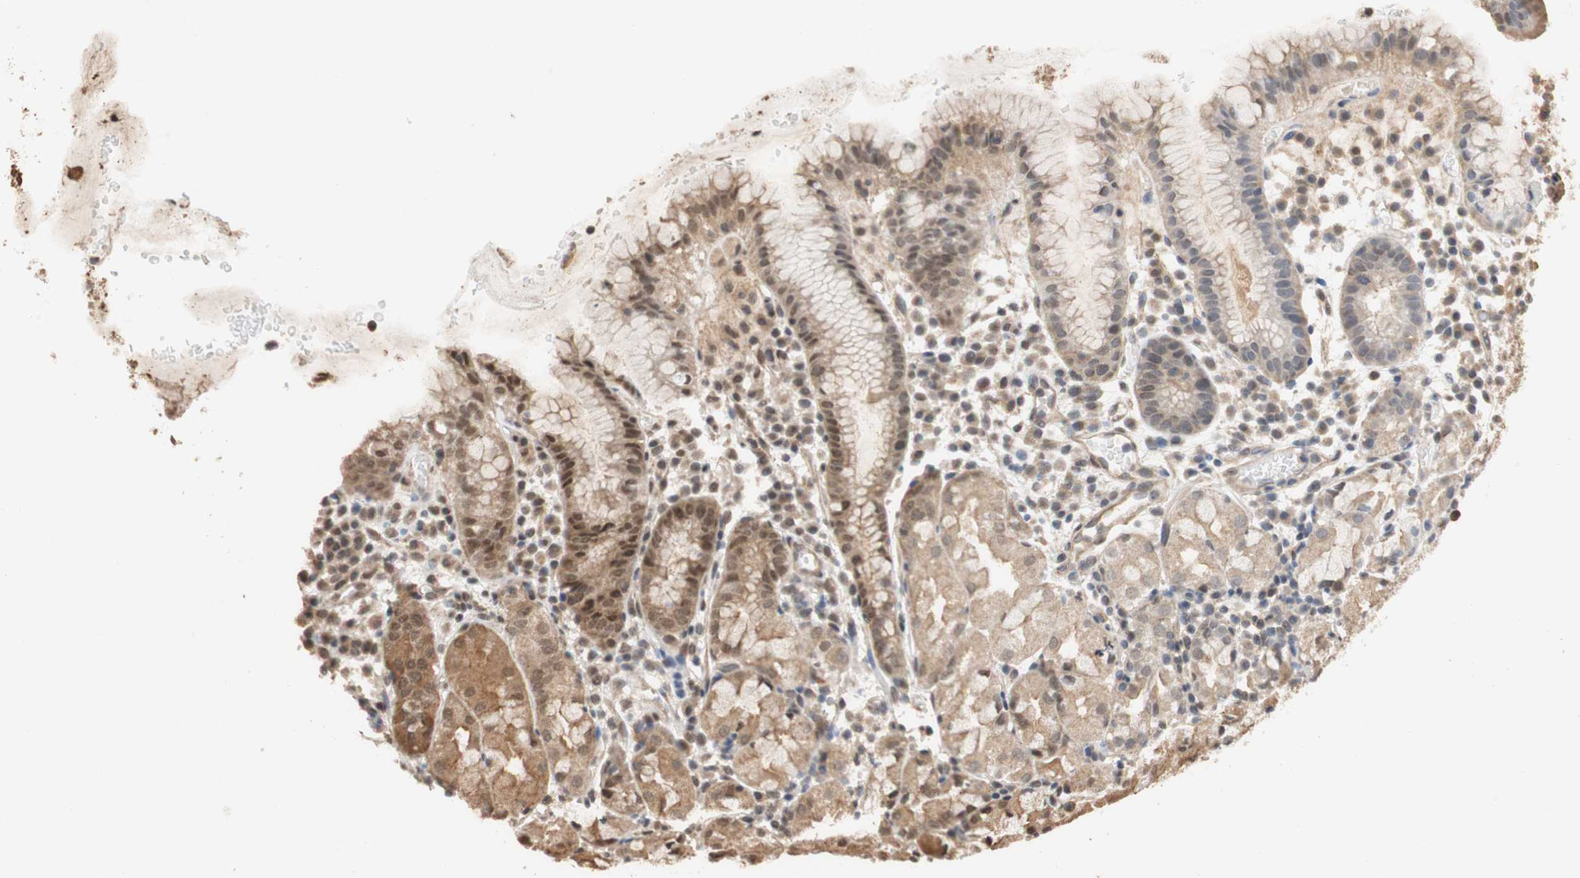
{"staining": {"intensity": "moderate", "quantity": ">75%", "location": "cytoplasmic/membranous,nuclear"}, "tissue": "stomach", "cell_type": "Glandular cells", "image_type": "normal", "snomed": [{"axis": "morphology", "description": "Normal tissue, NOS"}, {"axis": "topography", "description": "Stomach"}, {"axis": "topography", "description": "Stomach, lower"}], "caption": "Immunohistochemical staining of unremarkable human stomach shows medium levels of moderate cytoplasmic/membranous,nuclear positivity in approximately >75% of glandular cells.", "gene": "CDC5L", "patient": {"sex": "female", "age": 75}}